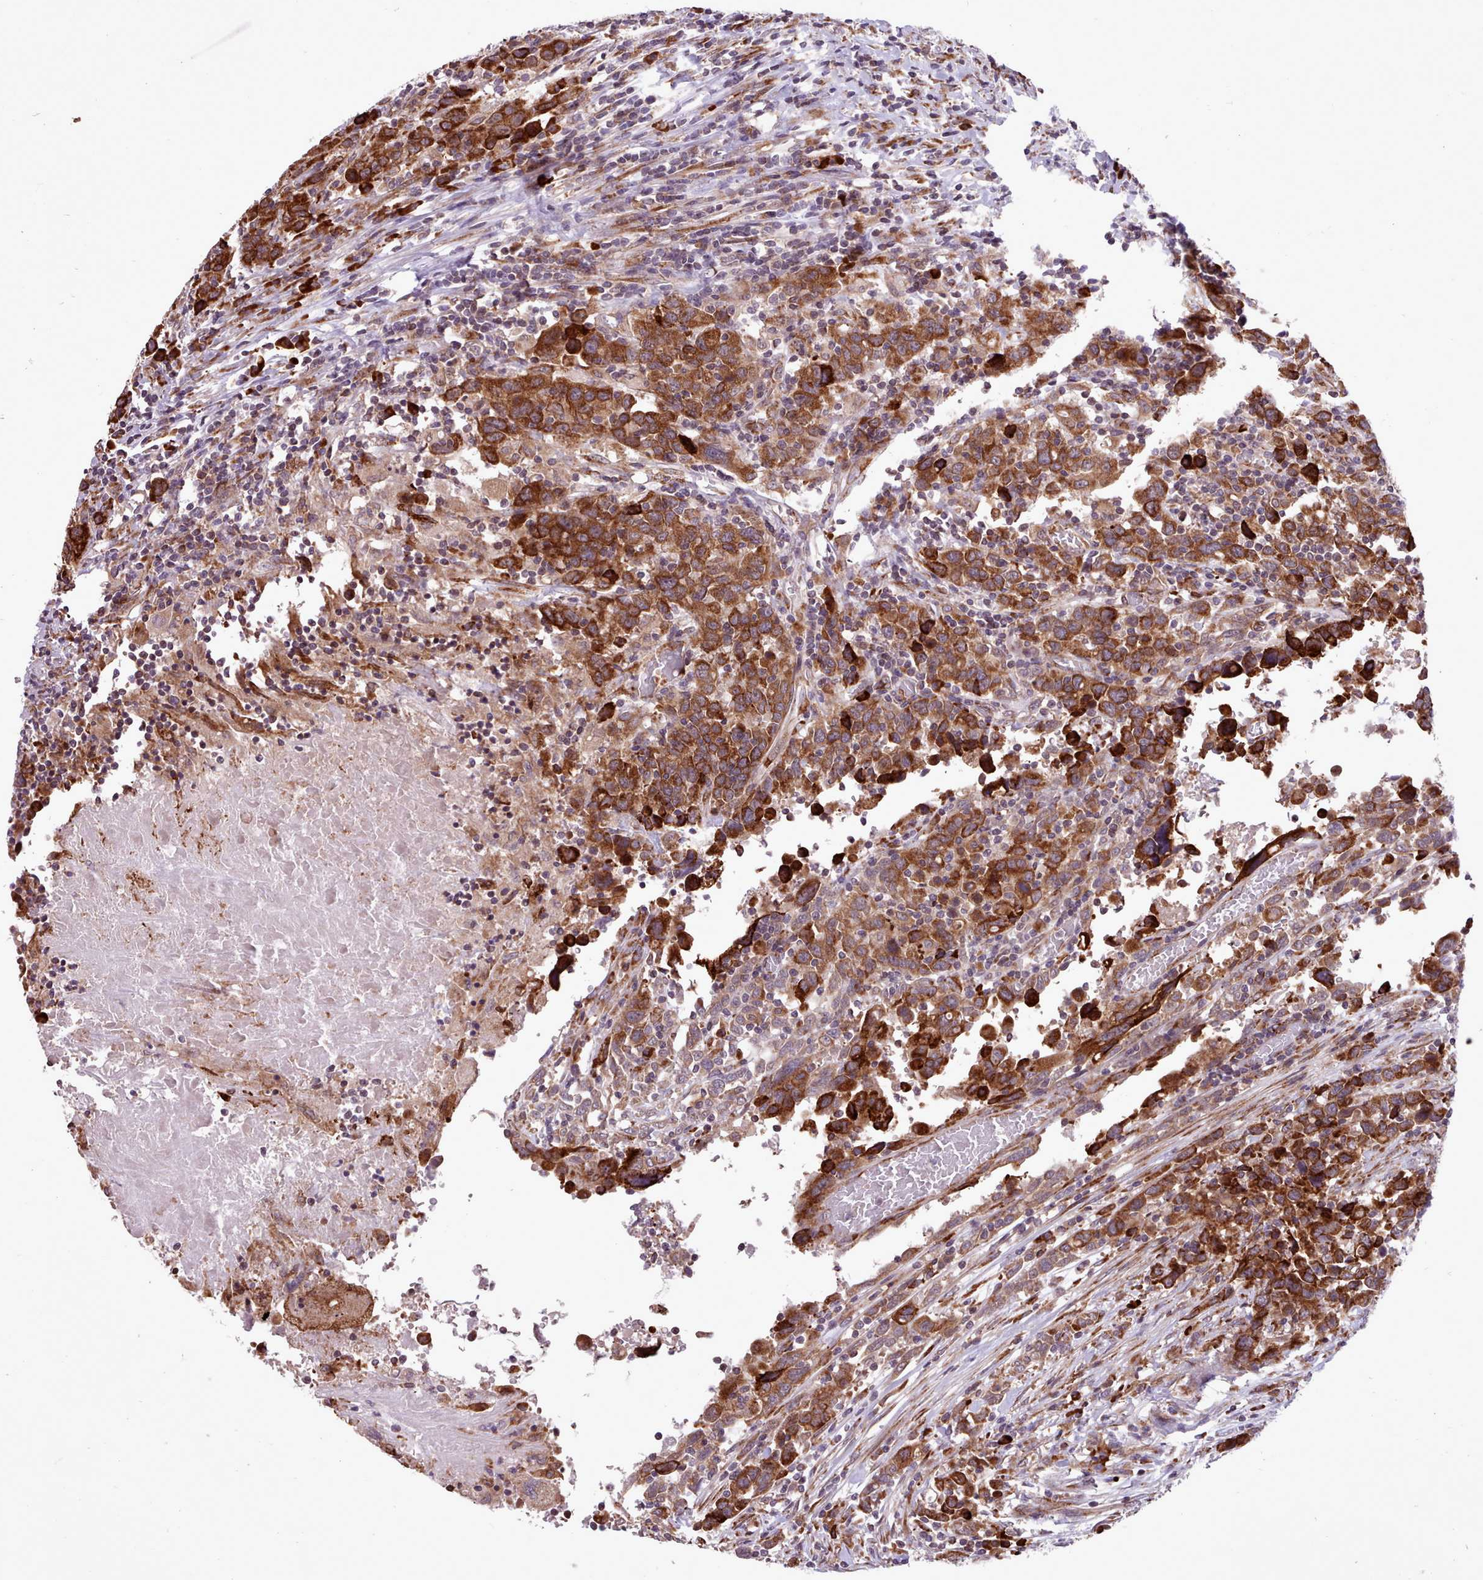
{"staining": {"intensity": "strong", "quantity": ">75%", "location": "cytoplasmic/membranous"}, "tissue": "urothelial cancer", "cell_type": "Tumor cells", "image_type": "cancer", "snomed": [{"axis": "morphology", "description": "Urothelial carcinoma, High grade"}, {"axis": "topography", "description": "Urinary bladder"}], "caption": "This is a histology image of immunohistochemistry (IHC) staining of urothelial carcinoma (high-grade), which shows strong expression in the cytoplasmic/membranous of tumor cells.", "gene": "TTLL3", "patient": {"sex": "male", "age": 61}}